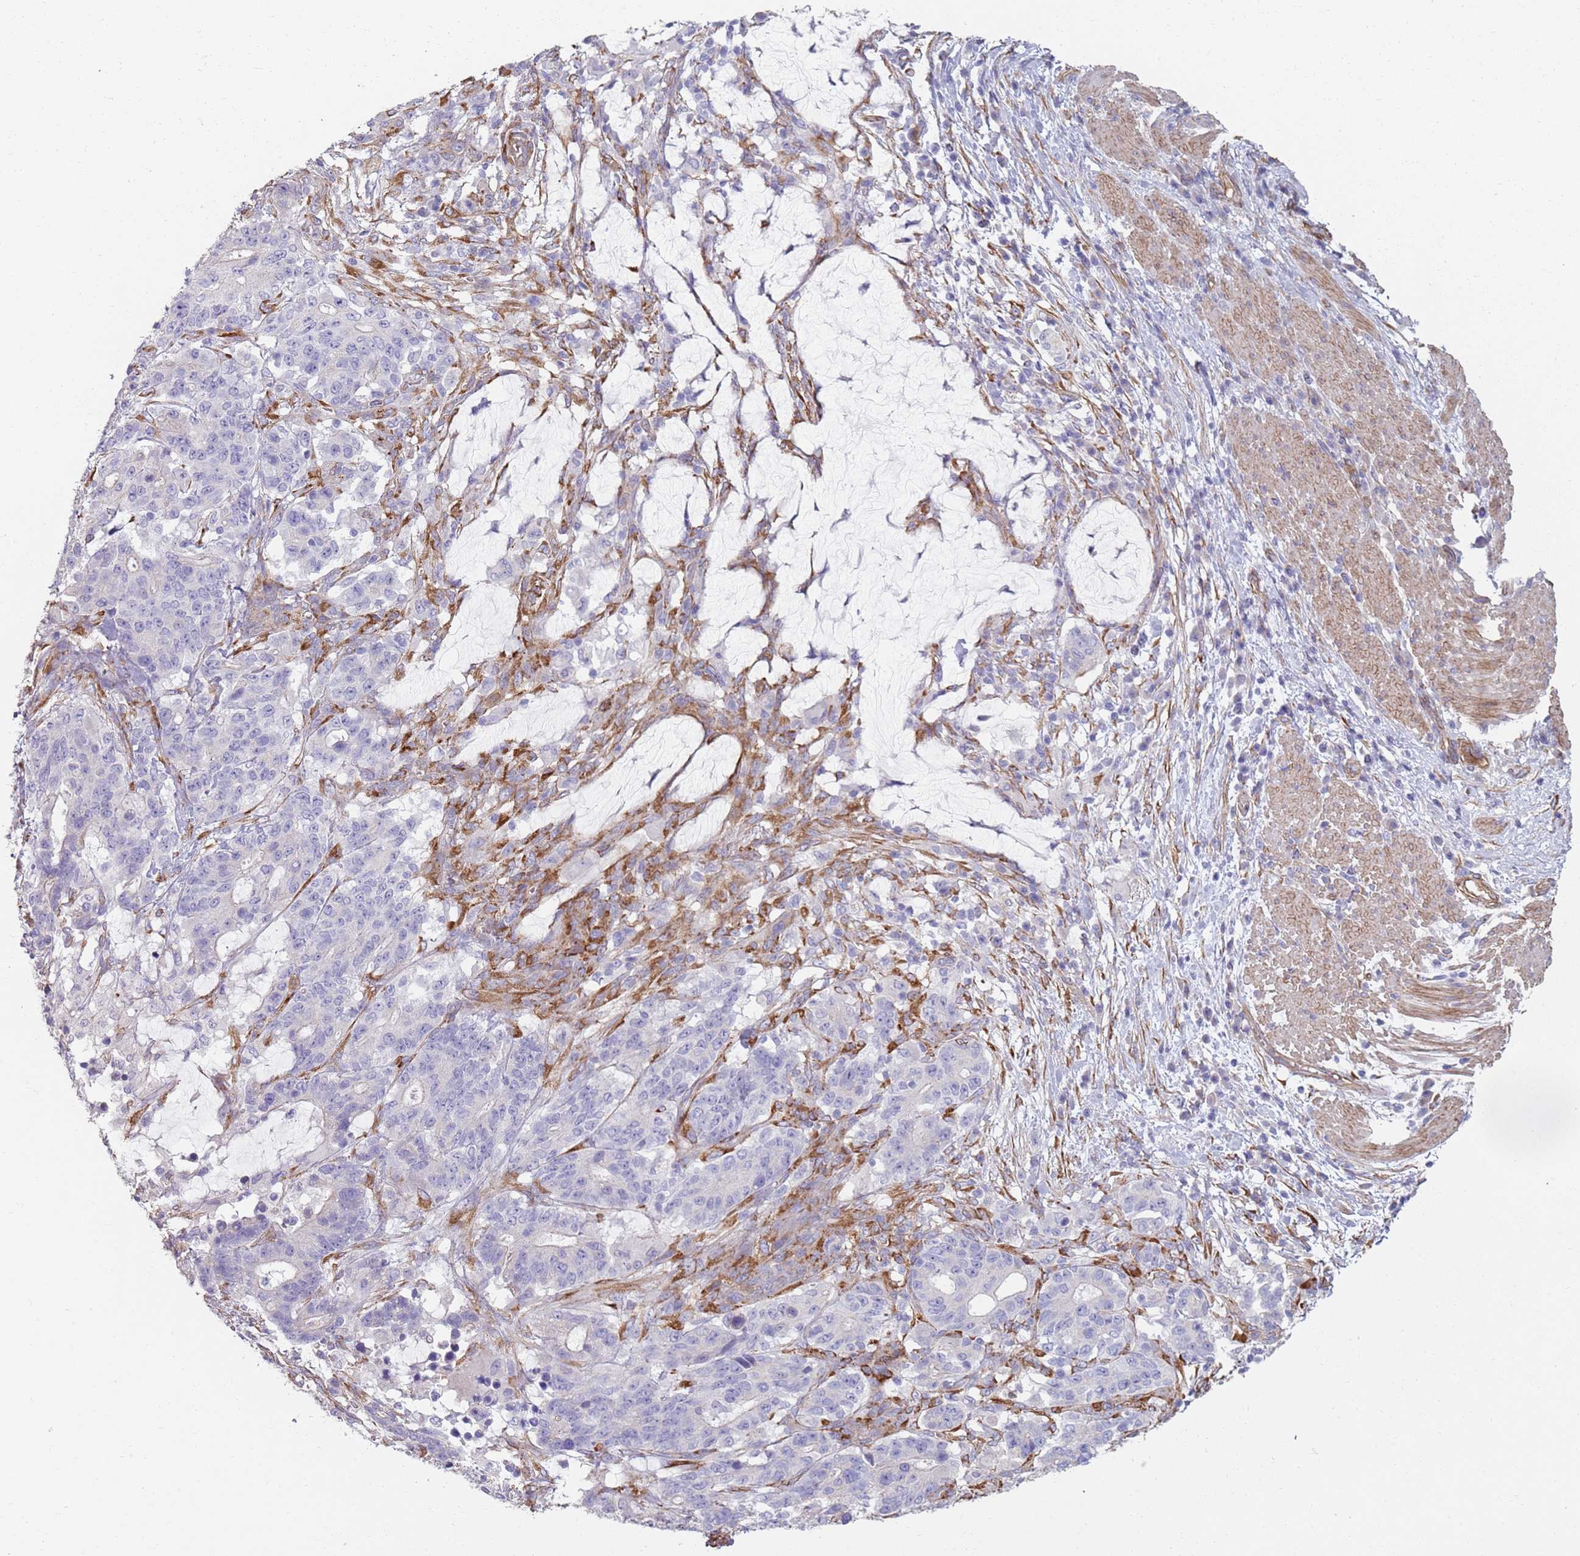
{"staining": {"intensity": "negative", "quantity": "none", "location": "none"}, "tissue": "stomach cancer", "cell_type": "Tumor cells", "image_type": "cancer", "snomed": [{"axis": "morphology", "description": "Normal tissue, NOS"}, {"axis": "morphology", "description": "Adenocarcinoma, NOS"}, {"axis": "topography", "description": "Stomach"}], "caption": "A micrograph of human adenocarcinoma (stomach) is negative for staining in tumor cells. (DAB (3,3'-diaminobenzidine) immunohistochemistry (IHC) visualized using brightfield microscopy, high magnification).", "gene": "PHLPP2", "patient": {"sex": "female", "age": 64}}